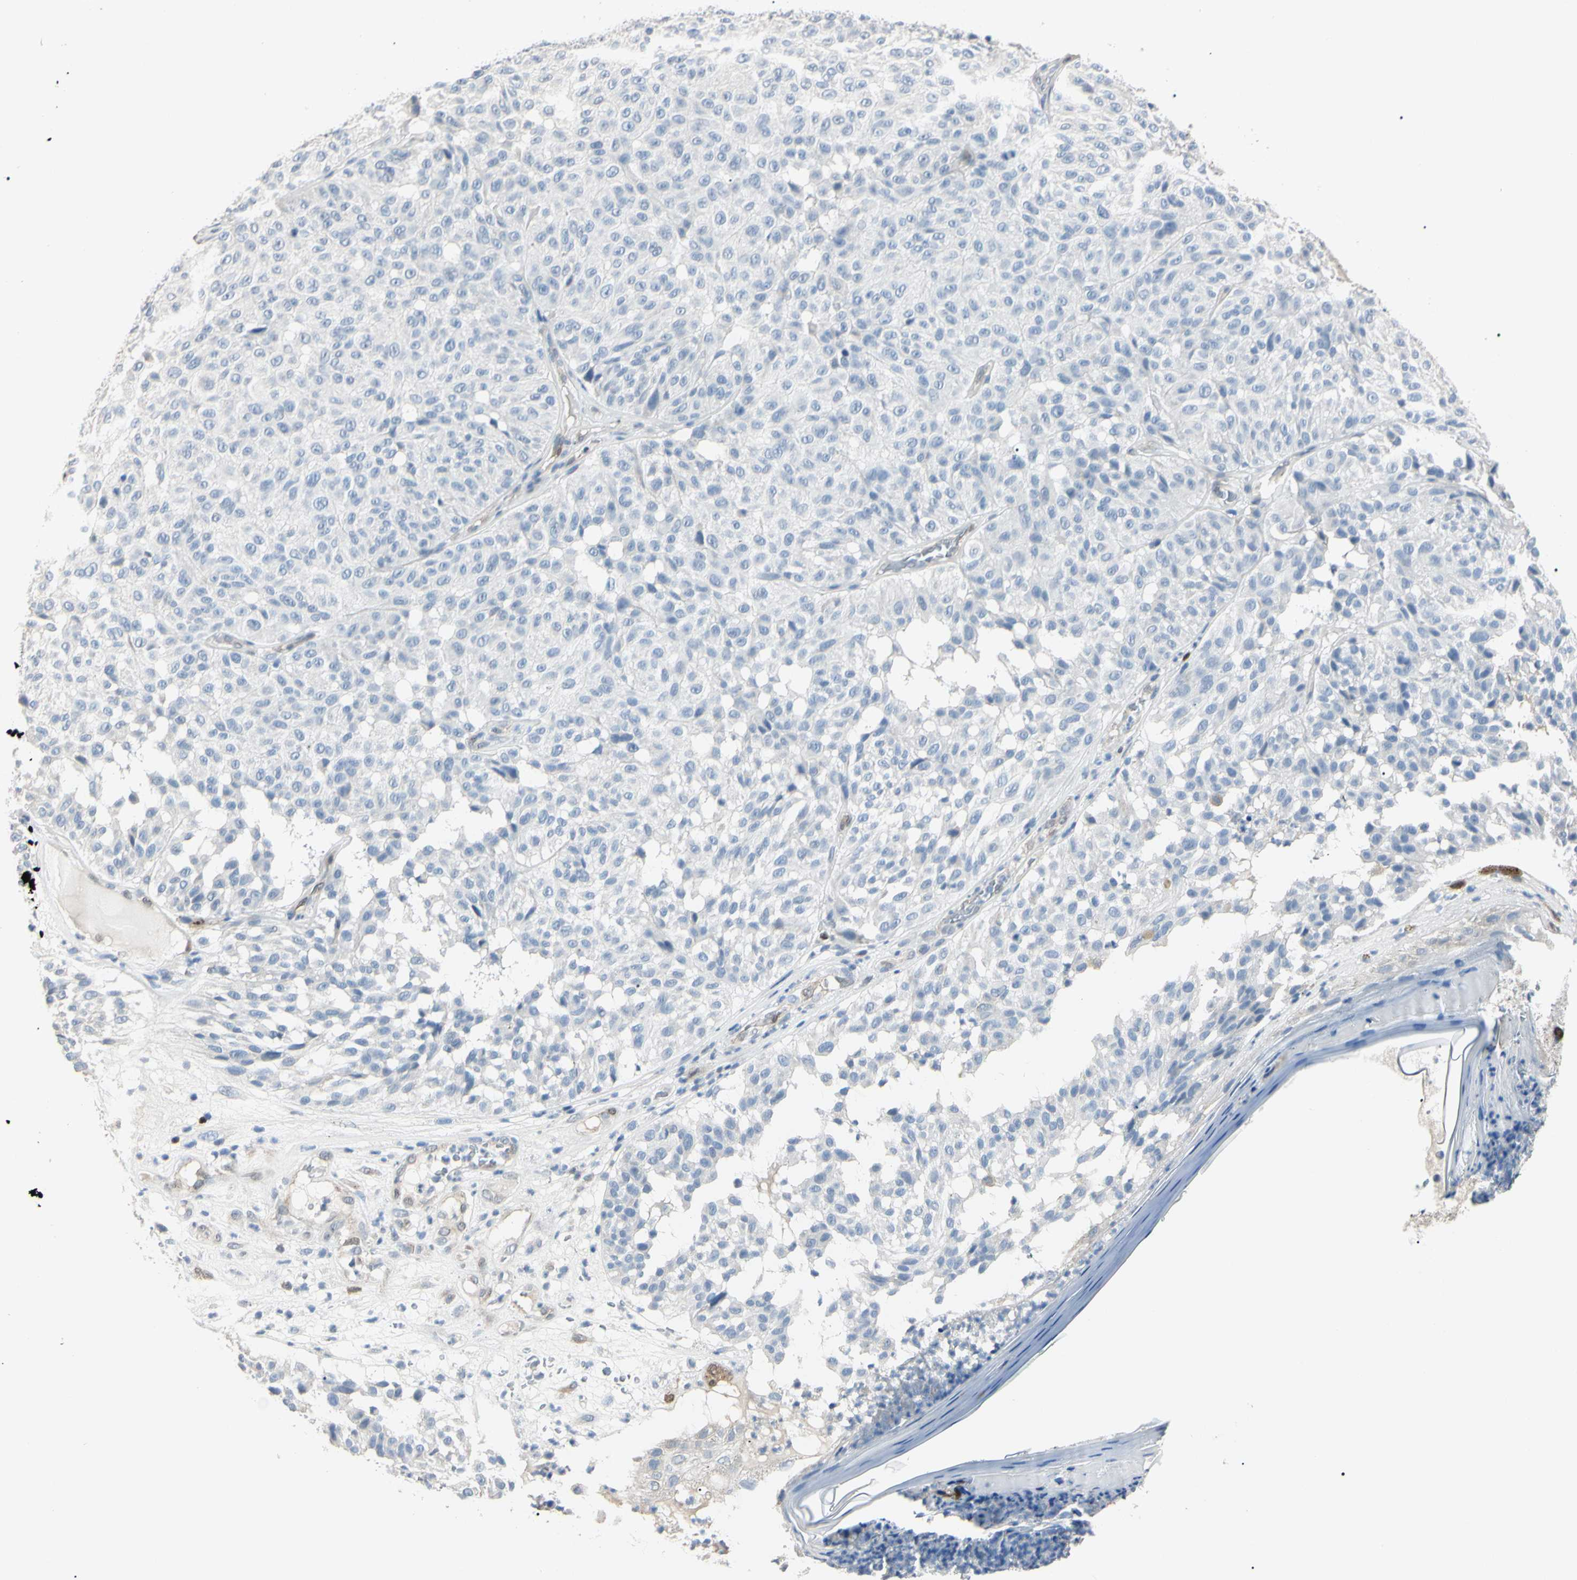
{"staining": {"intensity": "negative", "quantity": "none", "location": "none"}, "tissue": "melanoma", "cell_type": "Tumor cells", "image_type": "cancer", "snomed": [{"axis": "morphology", "description": "Malignant melanoma, NOS"}, {"axis": "topography", "description": "Skin"}], "caption": "Immunohistochemistry (IHC) photomicrograph of neoplastic tissue: human malignant melanoma stained with DAB displays no significant protein positivity in tumor cells.", "gene": "AKR1C3", "patient": {"sex": "female", "age": 46}}